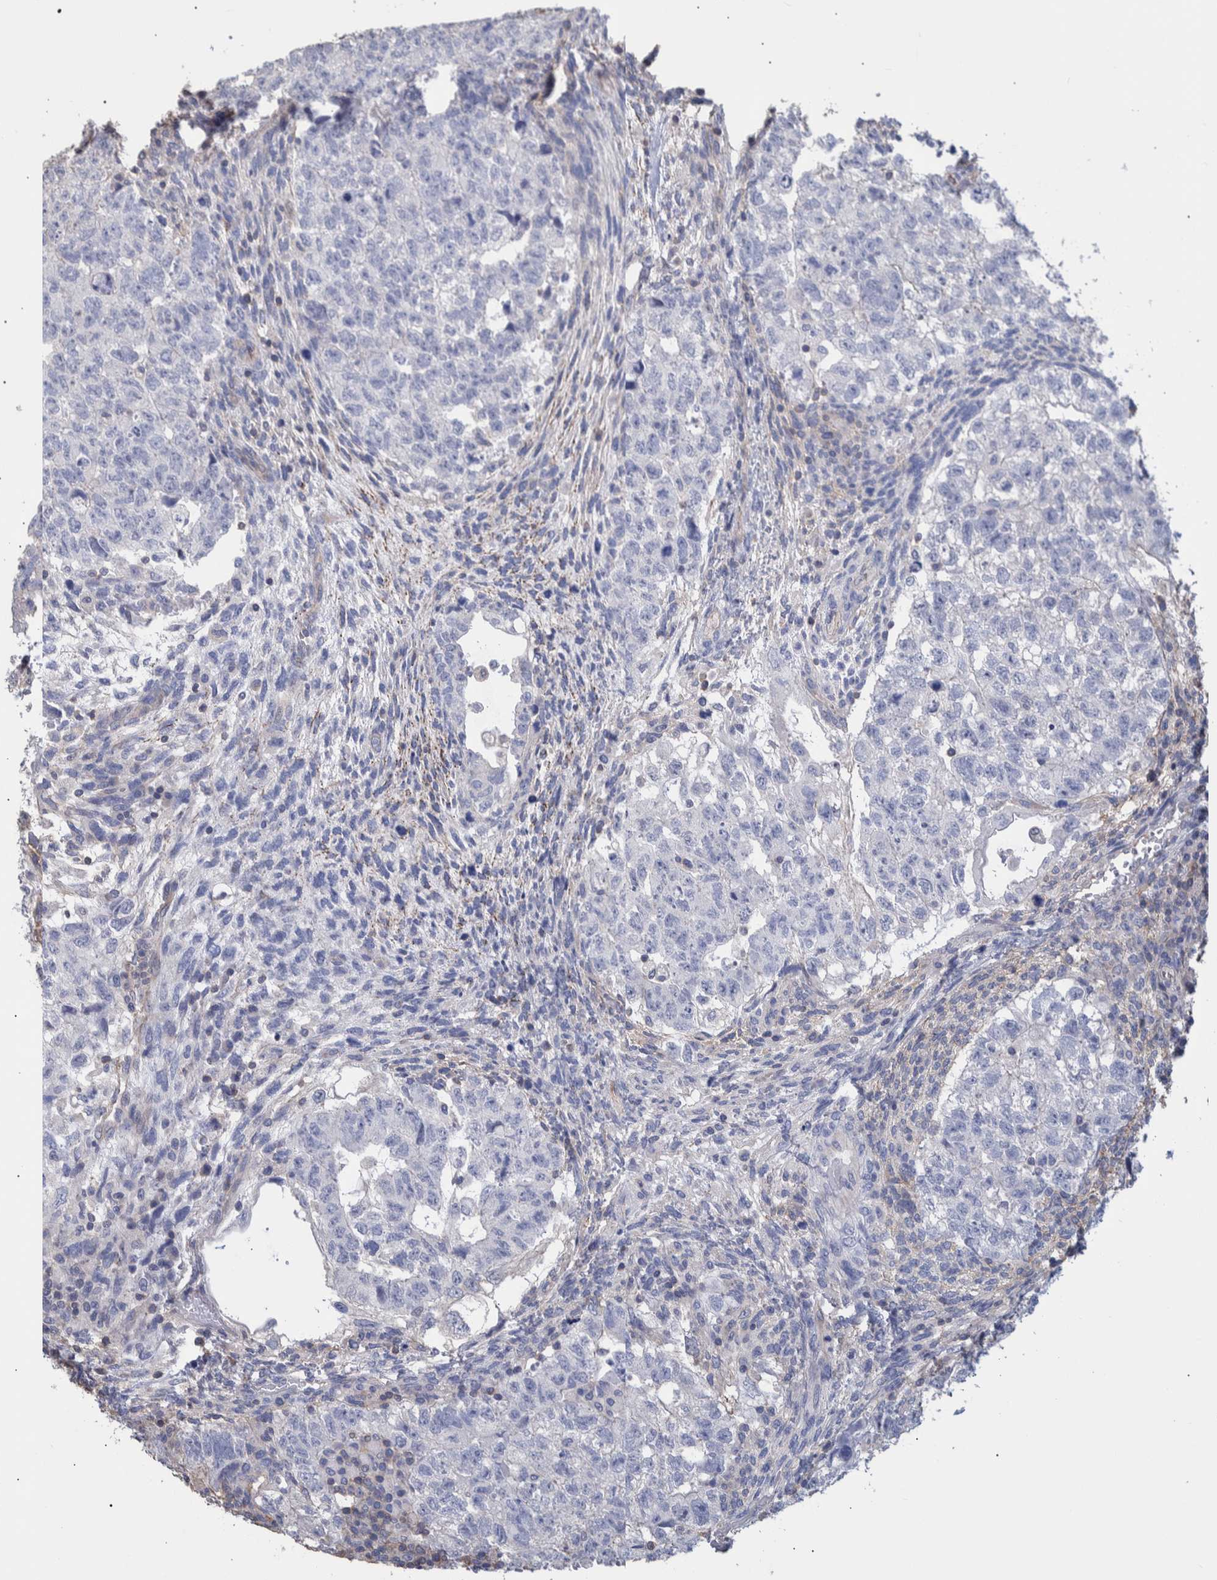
{"staining": {"intensity": "negative", "quantity": "none", "location": "none"}, "tissue": "testis cancer", "cell_type": "Tumor cells", "image_type": "cancer", "snomed": [{"axis": "morphology", "description": "Carcinoma, Embryonal, NOS"}, {"axis": "topography", "description": "Testis"}], "caption": "Testis cancer (embryonal carcinoma) was stained to show a protein in brown. There is no significant staining in tumor cells.", "gene": "PPP3CC", "patient": {"sex": "male", "age": 36}}